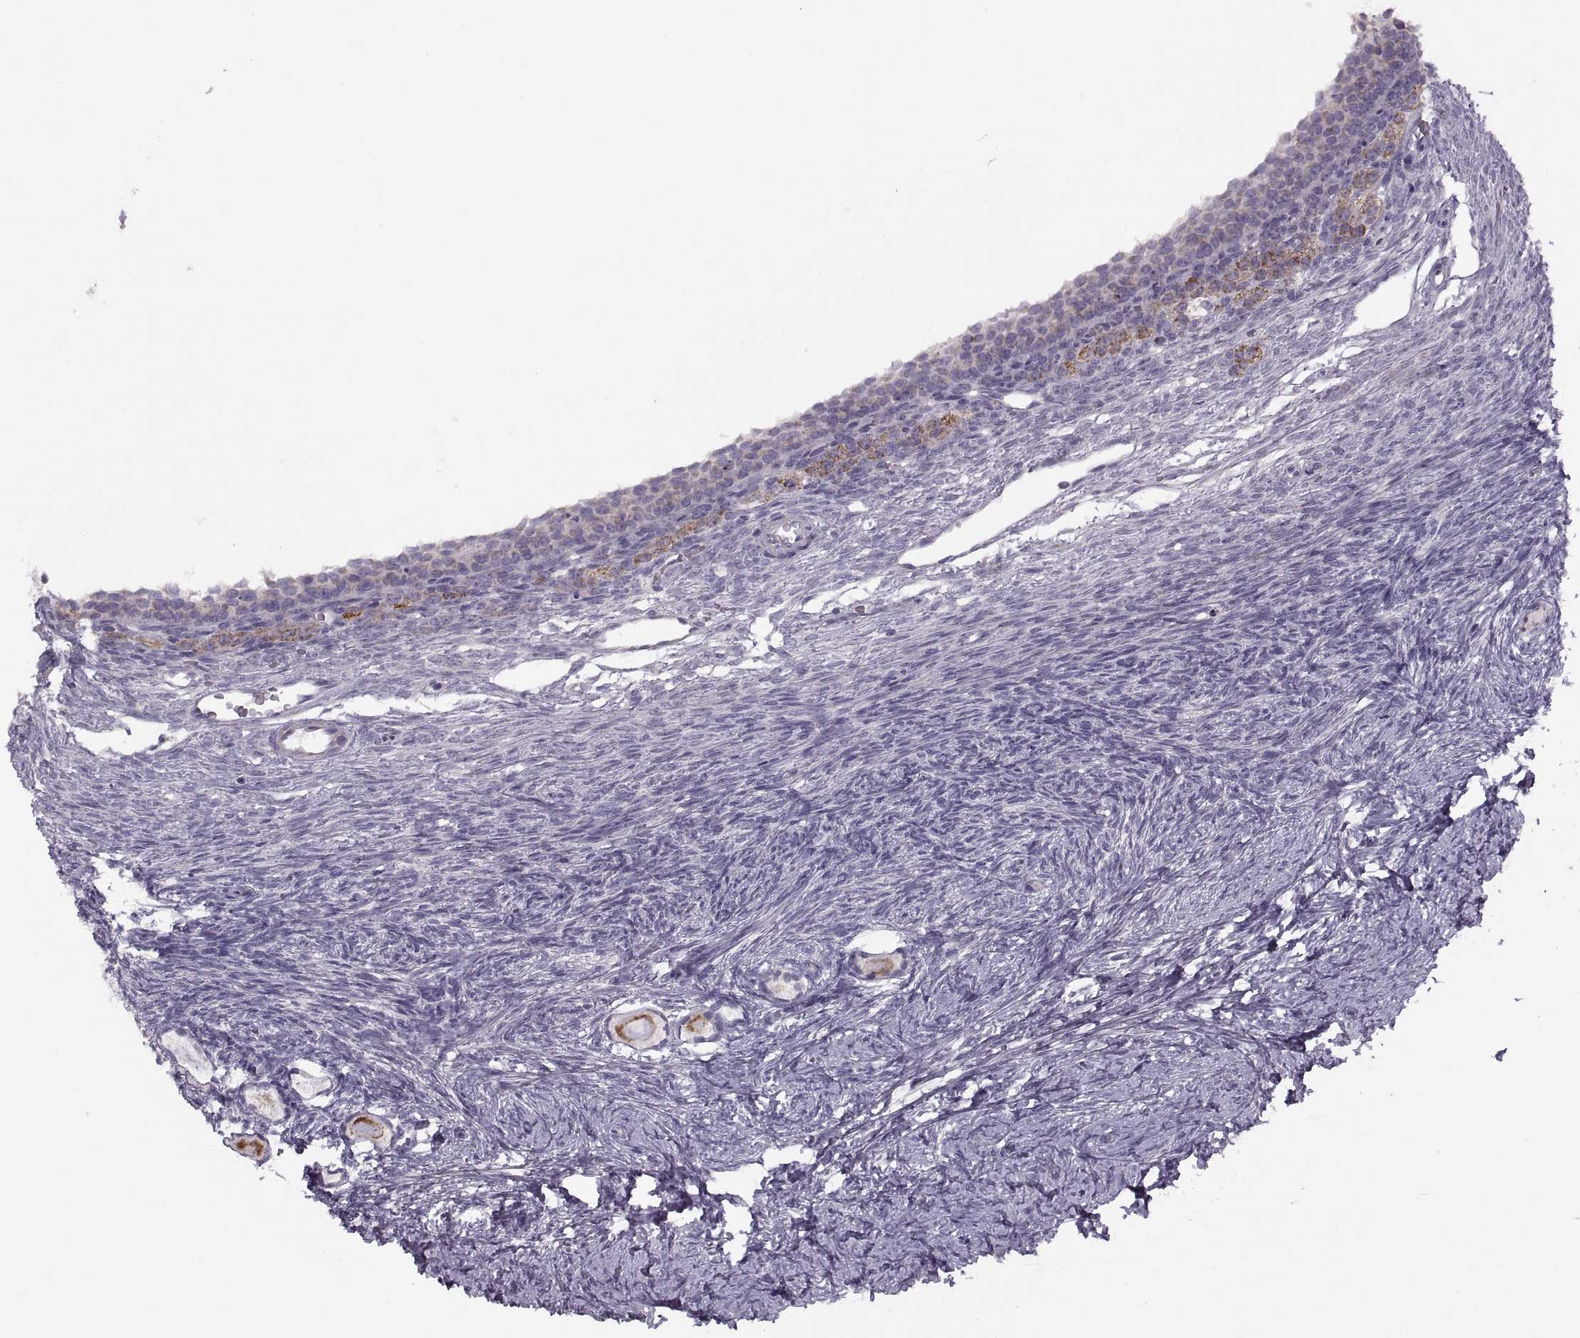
{"staining": {"intensity": "strong", "quantity": "<25%", "location": "cytoplasmic/membranous"}, "tissue": "ovary", "cell_type": "Follicle cells", "image_type": "normal", "snomed": [{"axis": "morphology", "description": "Normal tissue, NOS"}, {"axis": "topography", "description": "Ovary"}], "caption": "Protein staining of benign ovary shows strong cytoplasmic/membranous expression in approximately <25% of follicle cells. The staining was performed using DAB (3,3'-diaminobenzidine) to visualize the protein expression in brown, while the nuclei were stained in blue with hematoxylin (Magnification: 20x).", "gene": "PIERCE1", "patient": {"sex": "female", "age": 27}}